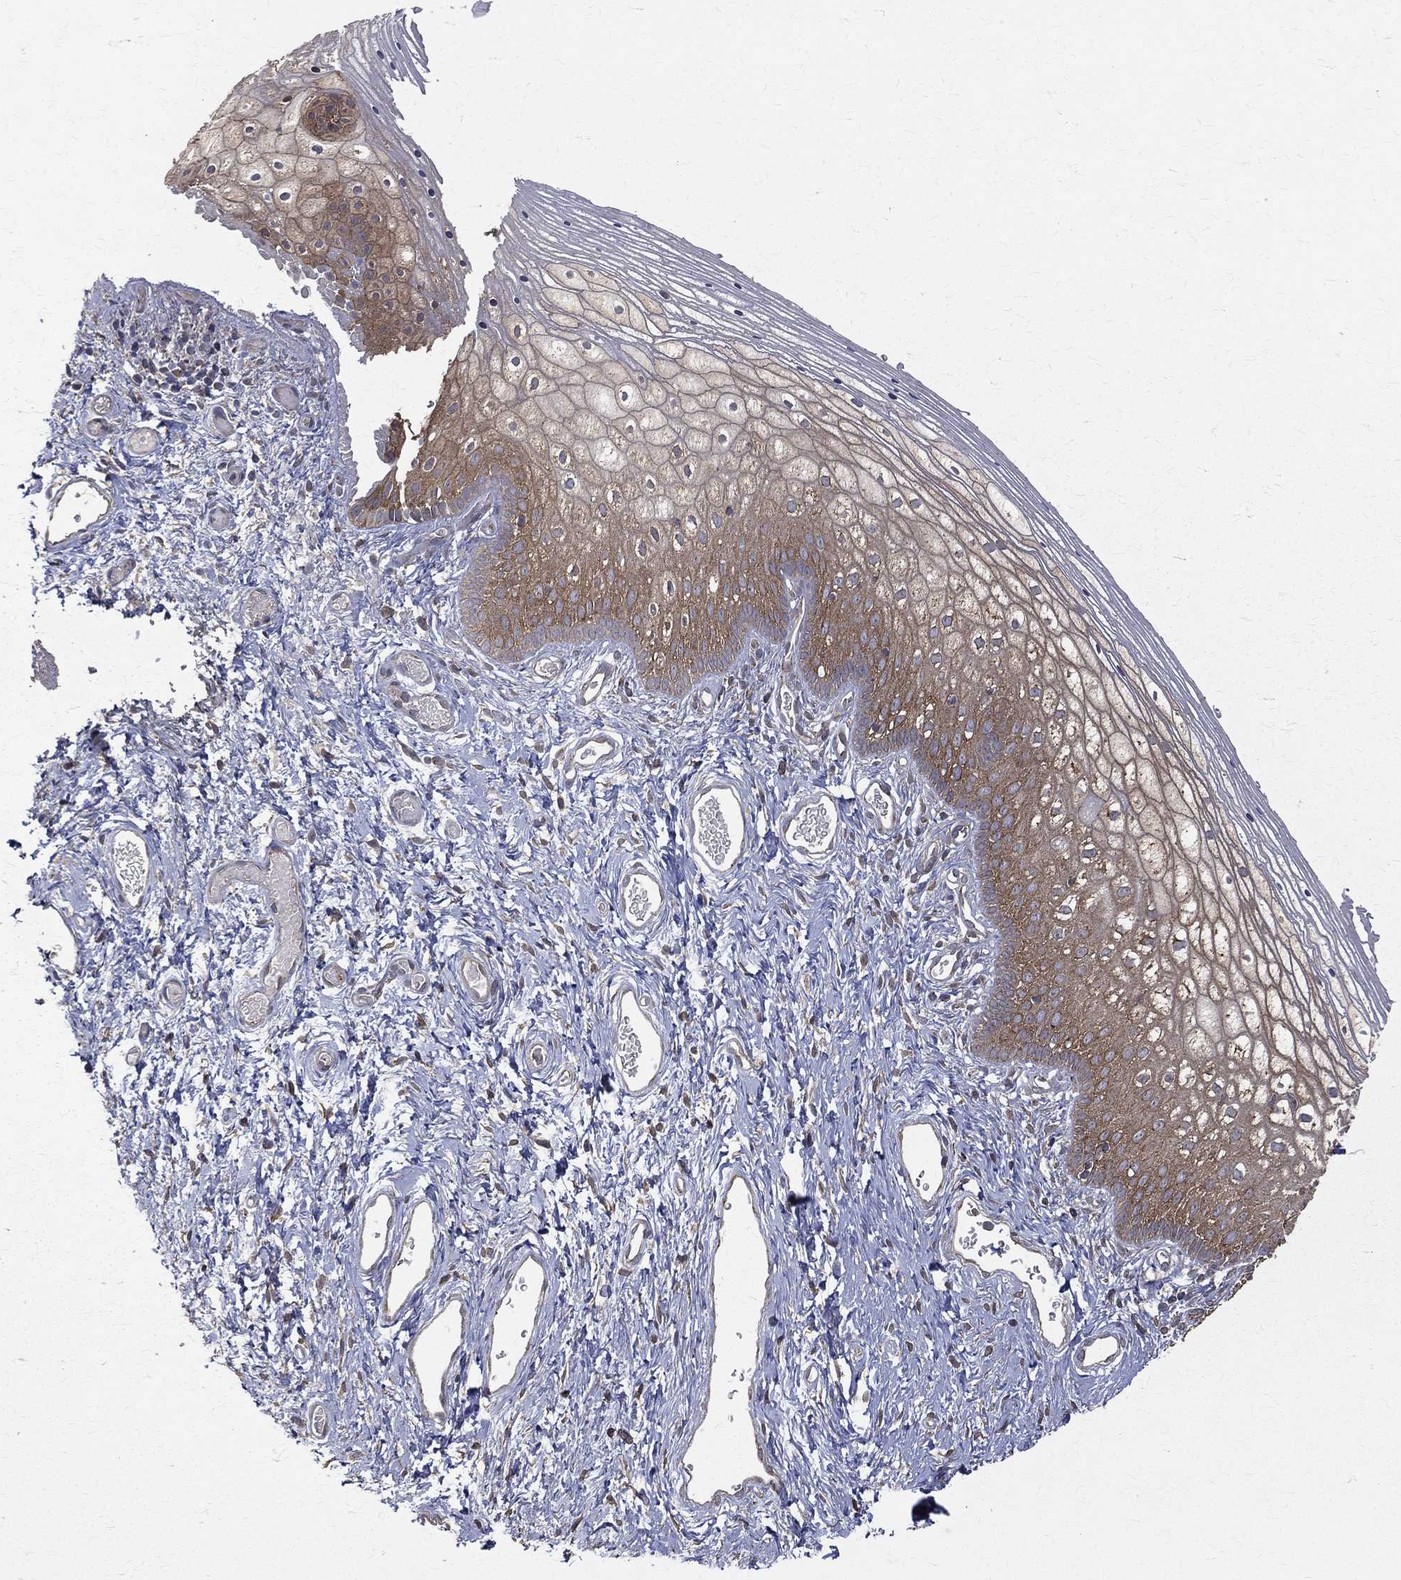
{"staining": {"intensity": "moderate", "quantity": "25%-75%", "location": "cytoplasmic/membranous"}, "tissue": "vagina", "cell_type": "Squamous epithelial cells", "image_type": "normal", "snomed": [{"axis": "morphology", "description": "Normal tissue, NOS"}, {"axis": "topography", "description": "Vagina"}], "caption": "About 25%-75% of squamous epithelial cells in normal vagina demonstrate moderate cytoplasmic/membranous protein staining as visualized by brown immunohistochemical staining.", "gene": "RPGR", "patient": {"sex": "female", "age": 32}}